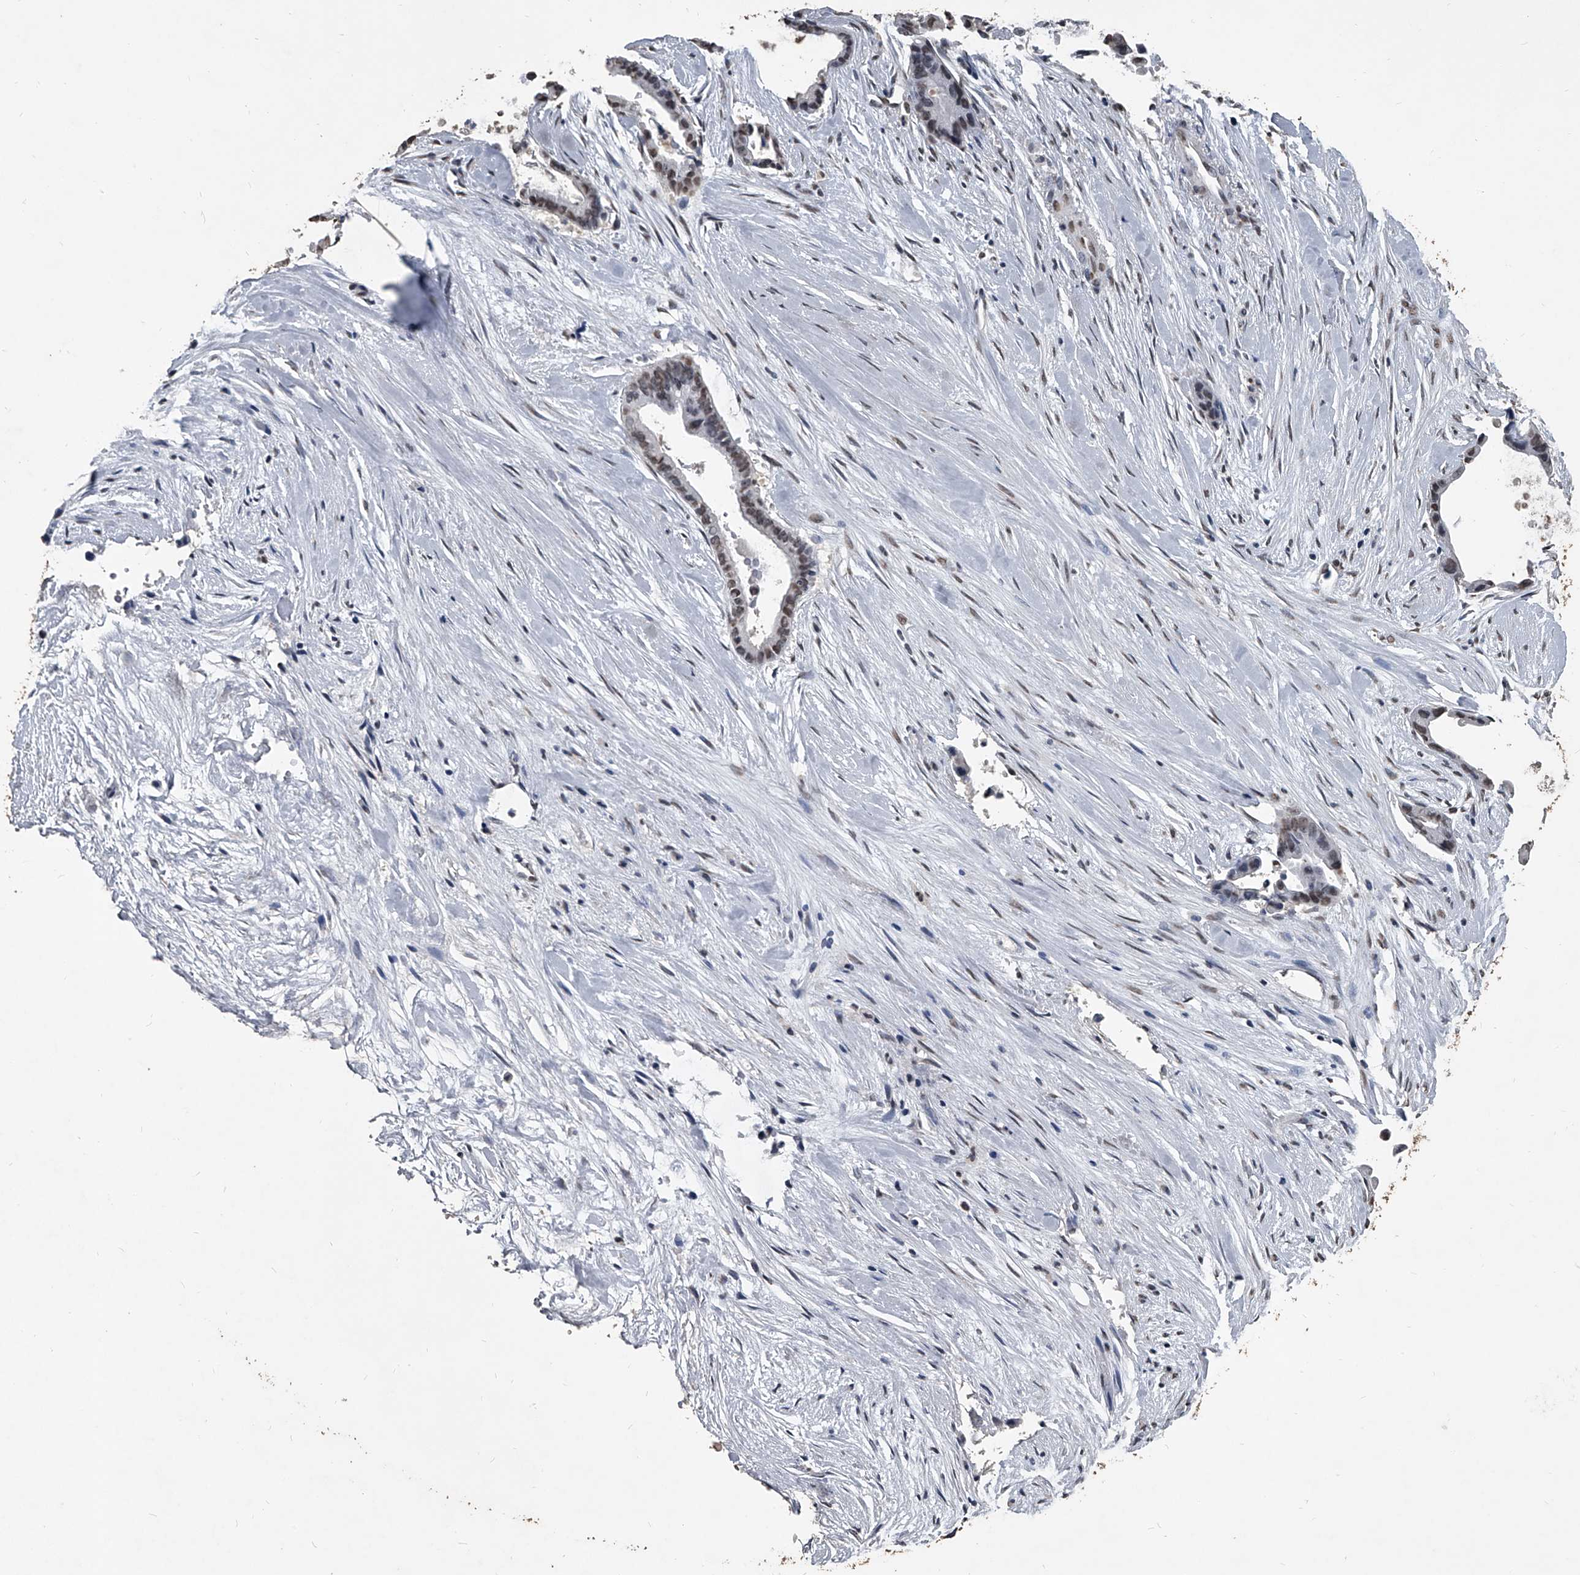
{"staining": {"intensity": "weak", "quantity": "25%-75%", "location": "nuclear"}, "tissue": "liver cancer", "cell_type": "Tumor cells", "image_type": "cancer", "snomed": [{"axis": "morphology", "description": "Cholangiocarcinoma"}, {"axis": "topography", "description": "Liver"}], "caption": "Cholangiocarcinoma (liver) was stained to show a protein in brown. There is low levels of weak nuclear expression in approximately 25%-75% of tumor cells.", "gene": "MATR3", "patient": {"sex": "female", "age": 55}}